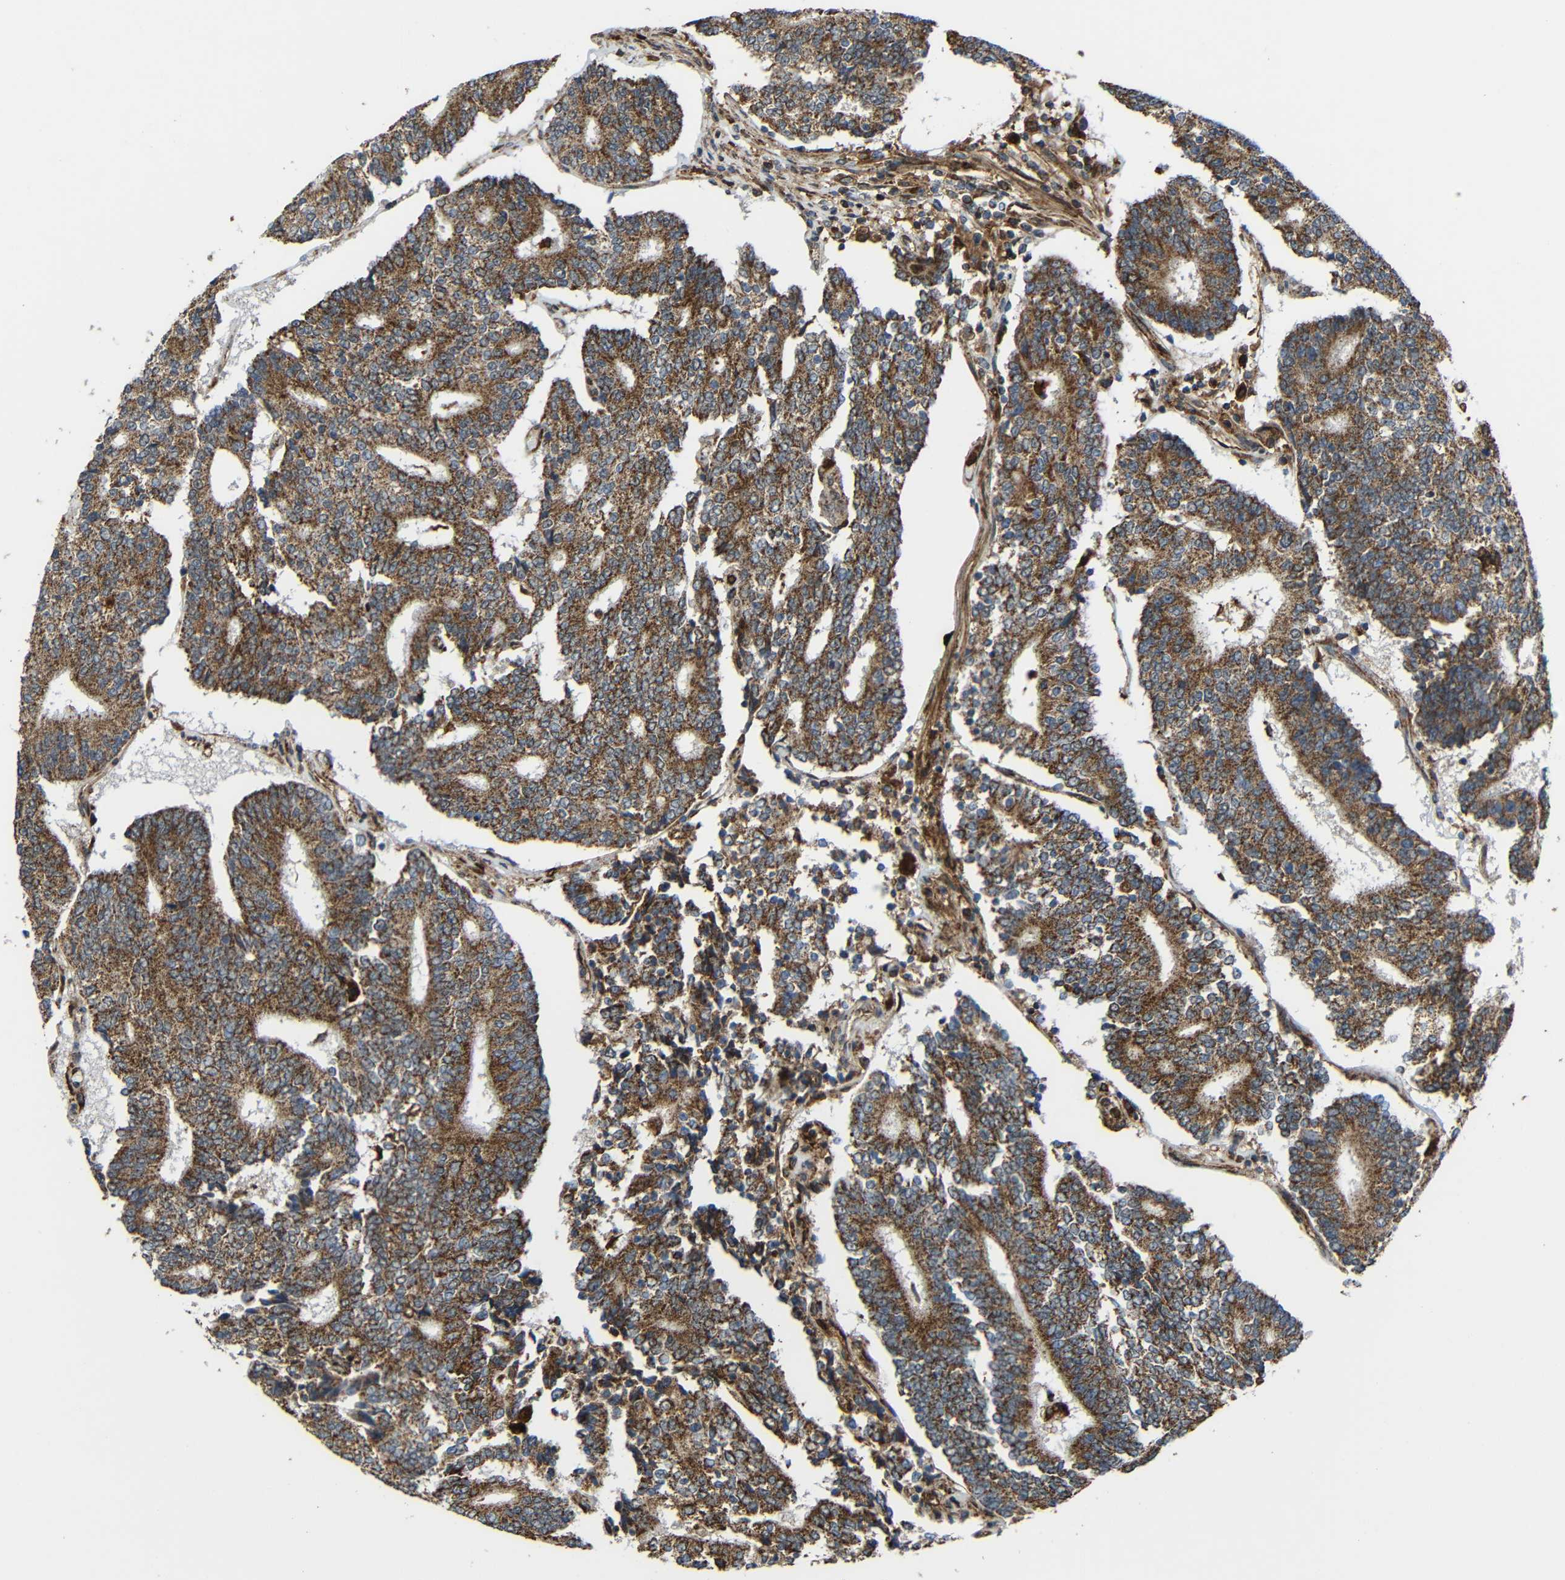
{"staining": {"intensity": "moderate", "quantity": ">75%", "location": "cytoplasmic/membranous"}, "tissue": "prostate cancer", "cell_type": "Tumor cells", "image_type": "cancer", "snomed": [{"axis": "morphology", "description": "Normal tissue, NOS"}, {"axis": "morphology", "description": "Adenocarcinoma, High grade"}, {"axis": "topography", "description": "Prostate"}, {"axis": "topography", "description": "Seminal veicle"}], "caption": "The photomicrograph demonstrates immunohistochemical staining of prostate cancer (adenocarcinoma (high-grade)). There is moderate cytoplasmic/membranous positivity is appreciated in approximately >75% of tumor cells.", "gene": "C1GALT1", "patient": {"sex": "male", "age": 55}}